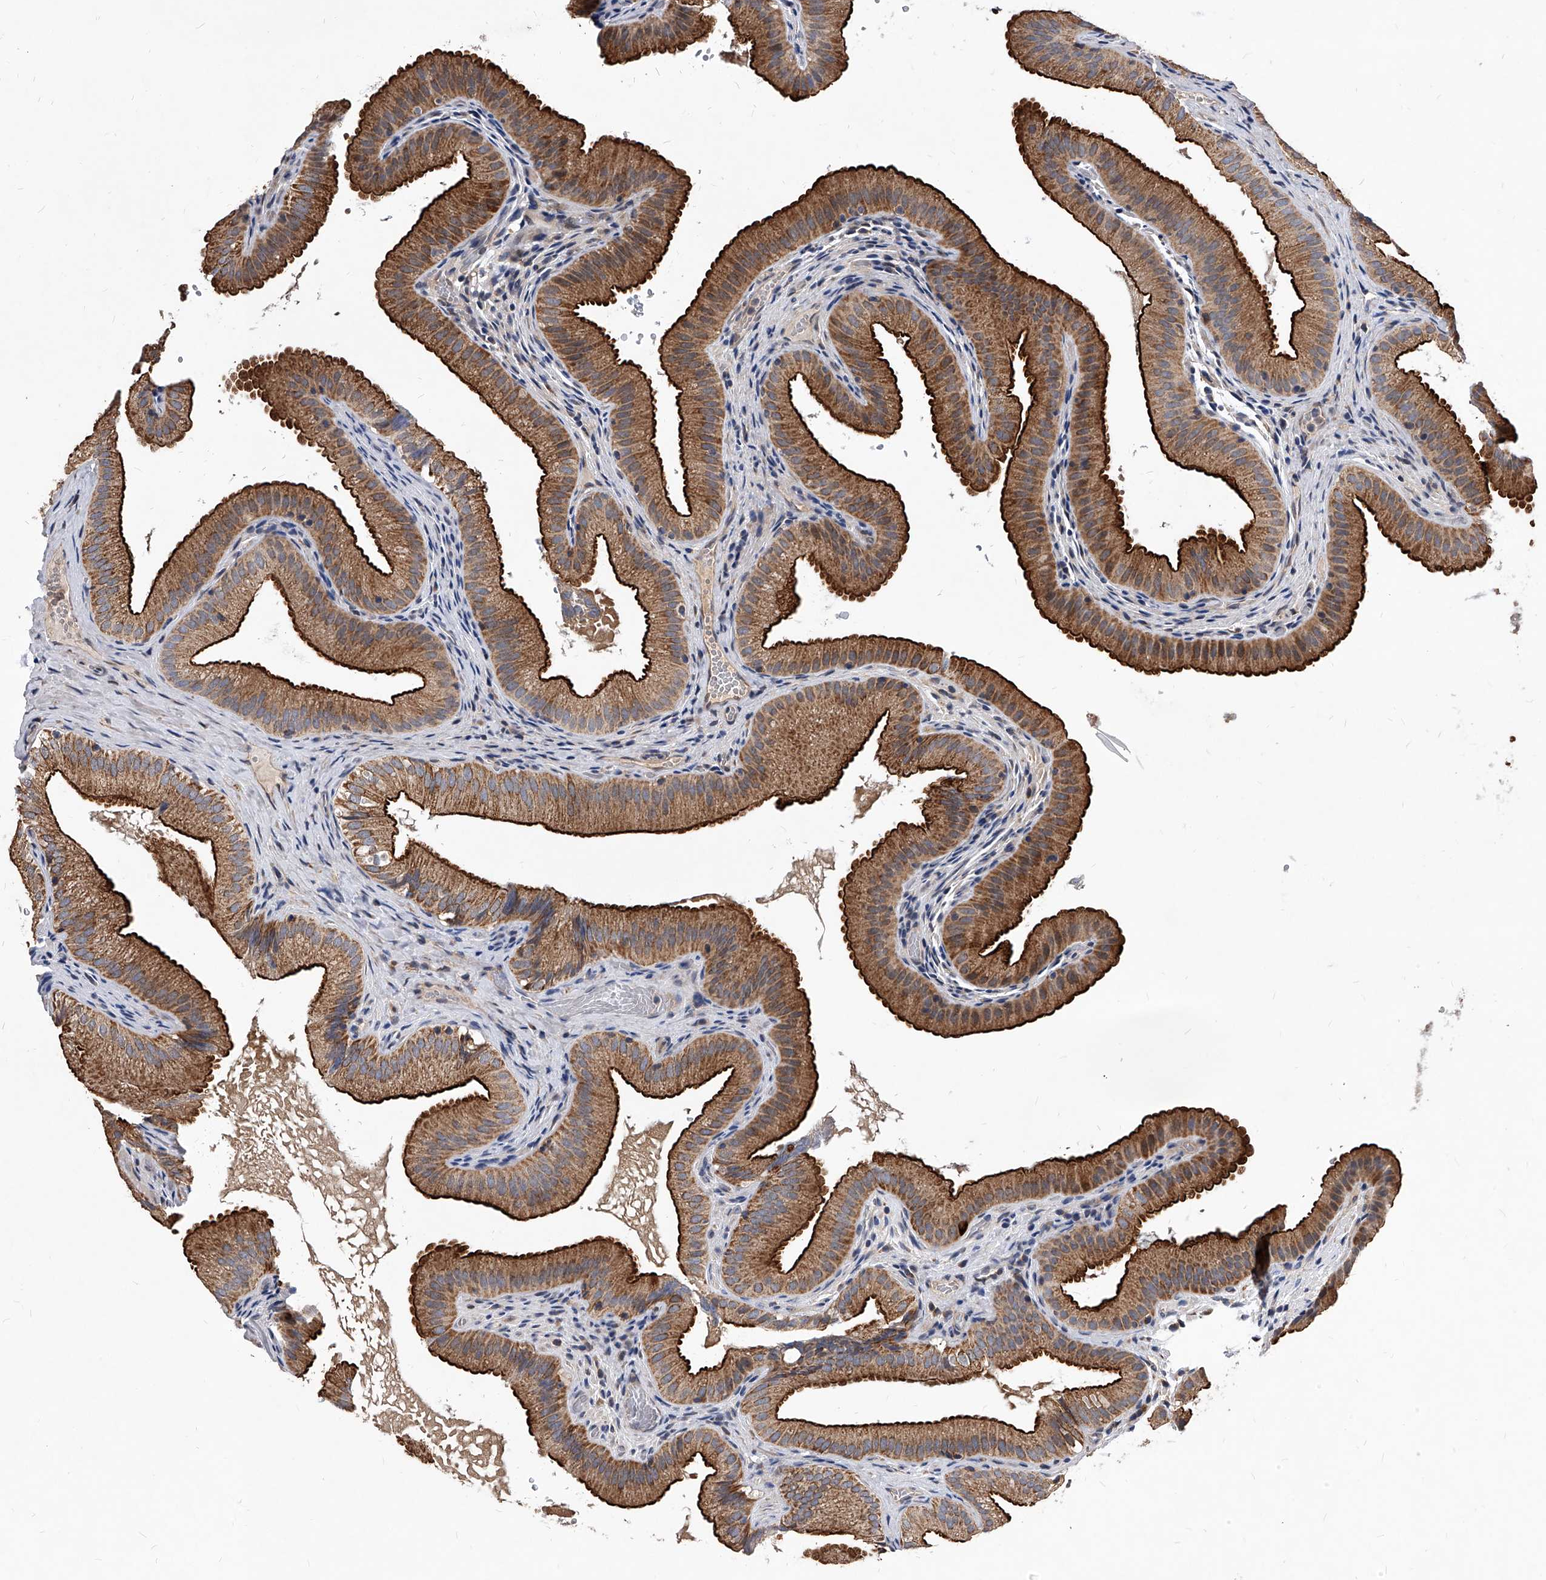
{"staining": {"intensity": "strong", "quantity": ">75%", "location": "cytoplasmic/membranous"}, "tissue": "gallbladder", "cell_type": "Glandular cells", "image_type": "normal", "snomed": [{"axis": "morphology", "description": "Normal tissue, NOS"}, {"axis": "topography", "description": "Gallbladder"}], "caption": "Immunohistochemical staining of benign human gallbladder demonstrates strong cytoplasmic/membranous protein expression in about >75% of glandular cells. (DAB (3,3'-diaminobenzidine) IHC with brightfield microscopy, high magnification).", "gene": "SOBP", "patient": {"sex": "female", "age": 30}}